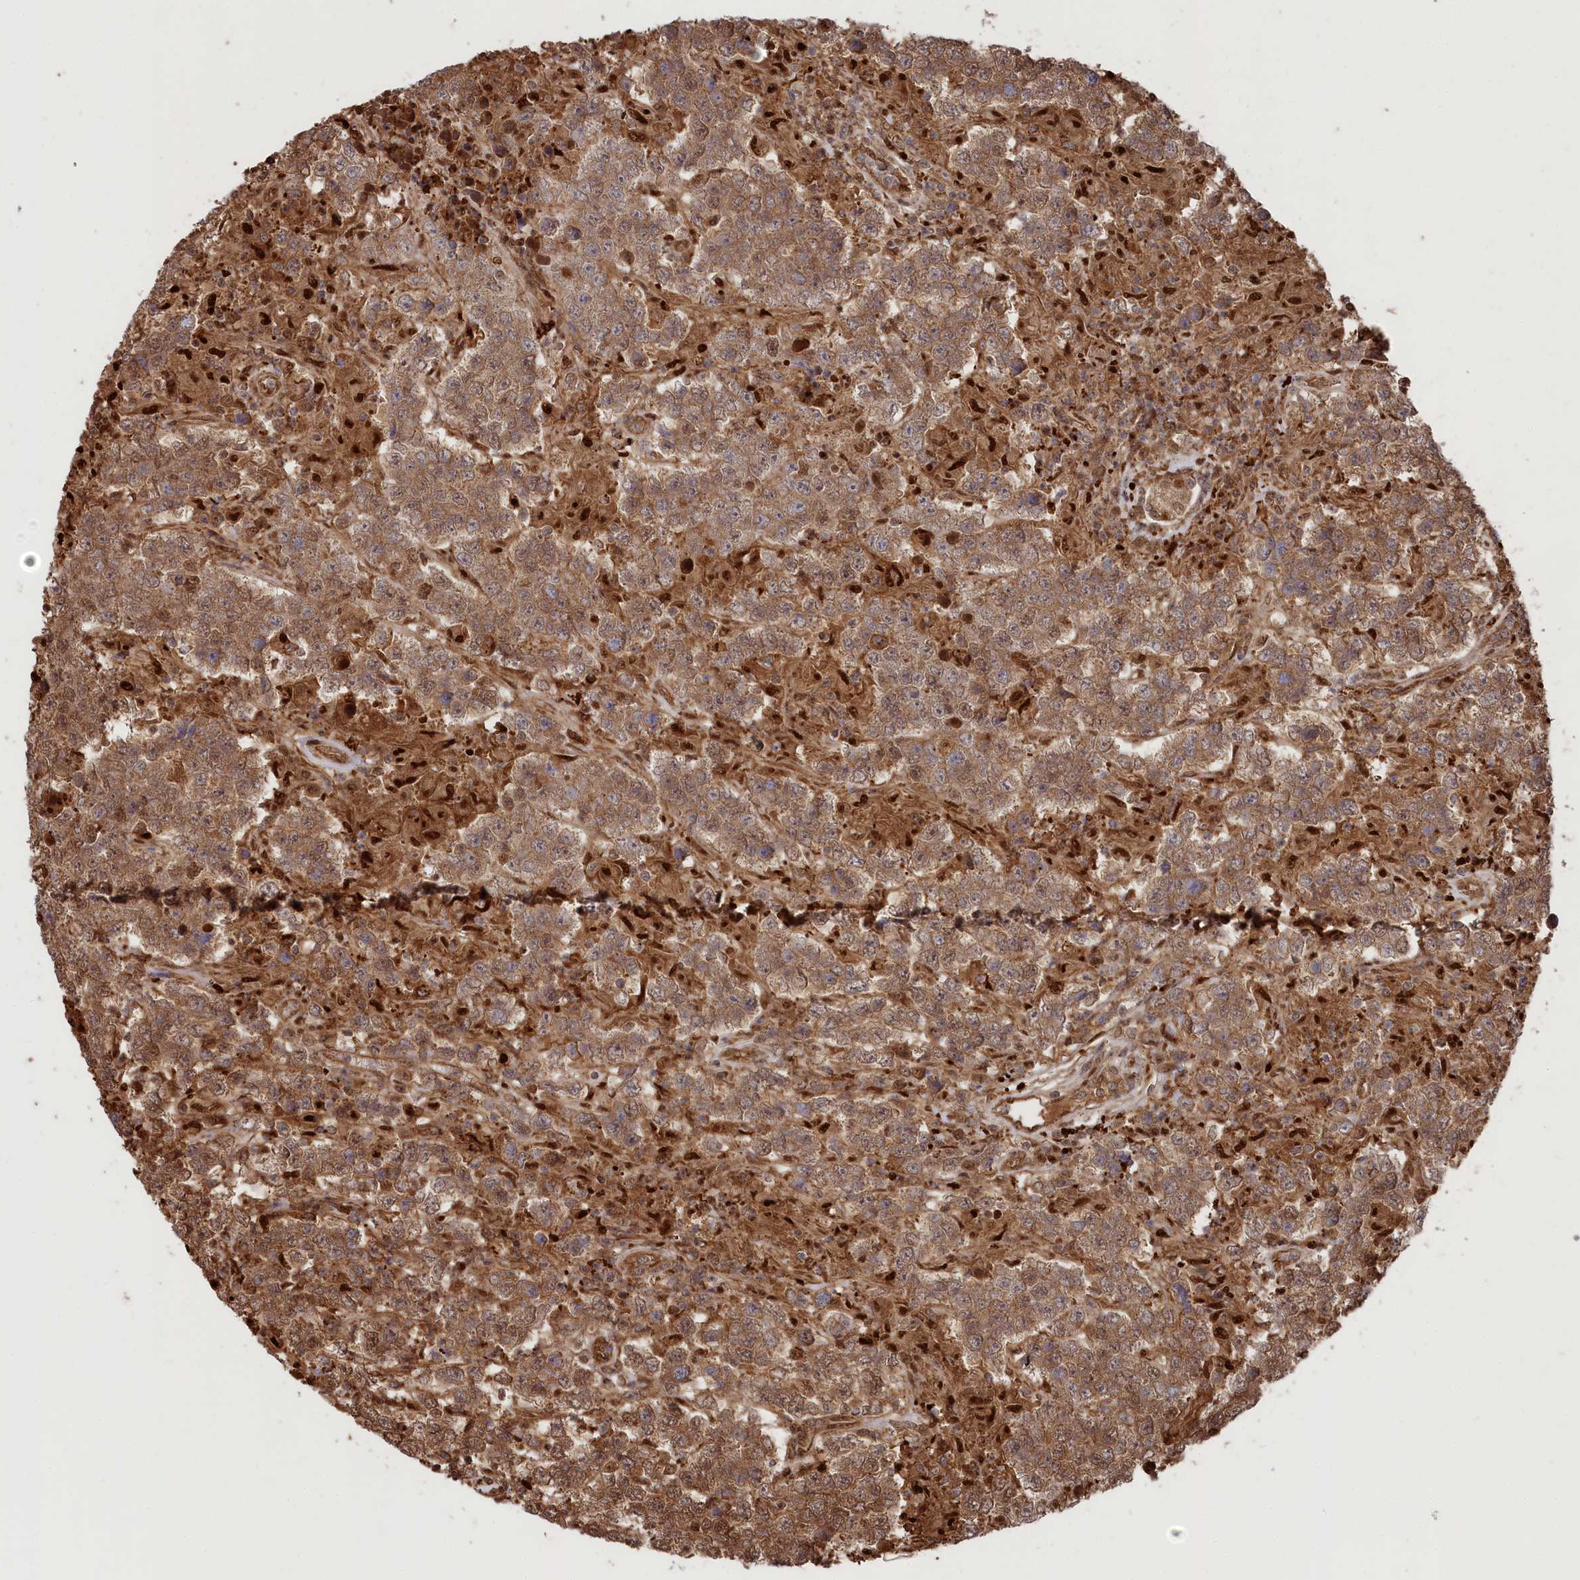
{"staining": {"intensity": "moderate", "quantity": ">75%", "location": "cytoplasmic/membranous,nuclear"}, "tissue": "testis cancer", "cell_type": "Tumor cells", "image_type": "cancer", "snomed": [{"axis": "morphology", "description": "Normal tissue, NOS"}, {"axis": "morphology", "description": "Urothelial carcinoma, High grade"}, {"axis": "morphology", "description": "Seminoma, NOS"}, {"axis": "morphology", "description": "Carcinoma, Embryonal, NOS"}, {"axis": "topography", "description": "Urinary bladder"}, {"axis": "topography", "description": "Testis"}], "caption": "This photomicrograph reveals immunohistochemistry staining of testis high-grade urothelial carcinoma, with medium moderate cytoplasmic/membranous and nuclear positivity in about >75% of tumor cells.", "gene": "PSMA1", "patient": {"sex": "male", "age": 41}}